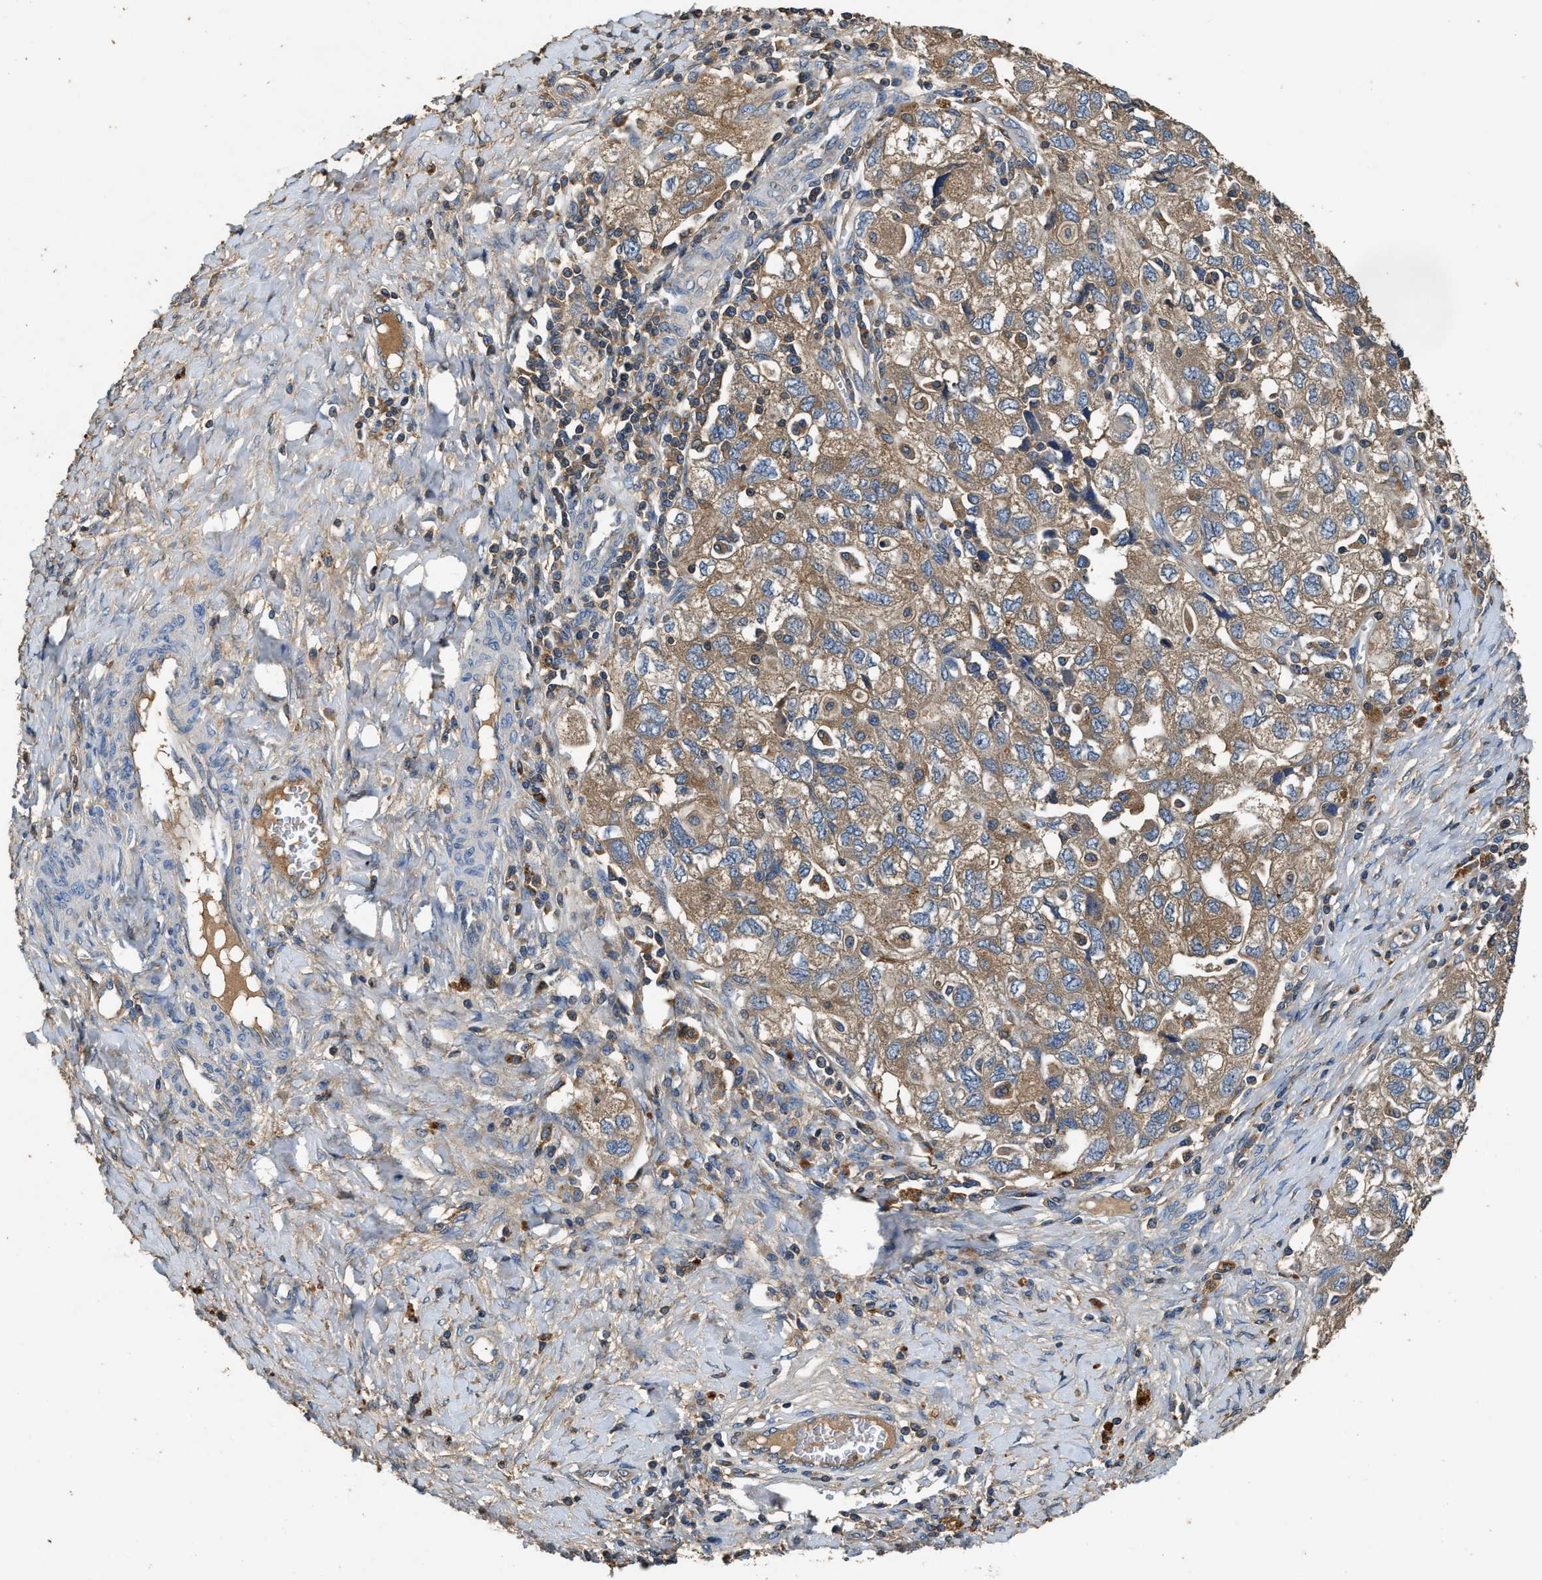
{"staining": {"intensity": "moderate", "quantity": ">75%", "location": "cytoplasmic/membranous"}, "tissue": "ovarian cancer", "cell_type": "Tumor cells", "image_type": "cancer", "snomed": [{"axis": "morphology", "description": "Carcinoma, NOS"}, {"axis": "morphology", "description": "Cystadenocarcinoma, serous, NOS"}, {"axis": "topography", "description": "Ovary"}], "caption": "Ovarian cancer stained with immunohistochemistry exhibits moderate cytoplasmic/membranous expression in about >75% of tumor cells.", "gene": "BLOC1S1", "patient": {"sex": "female", "age": 69}}